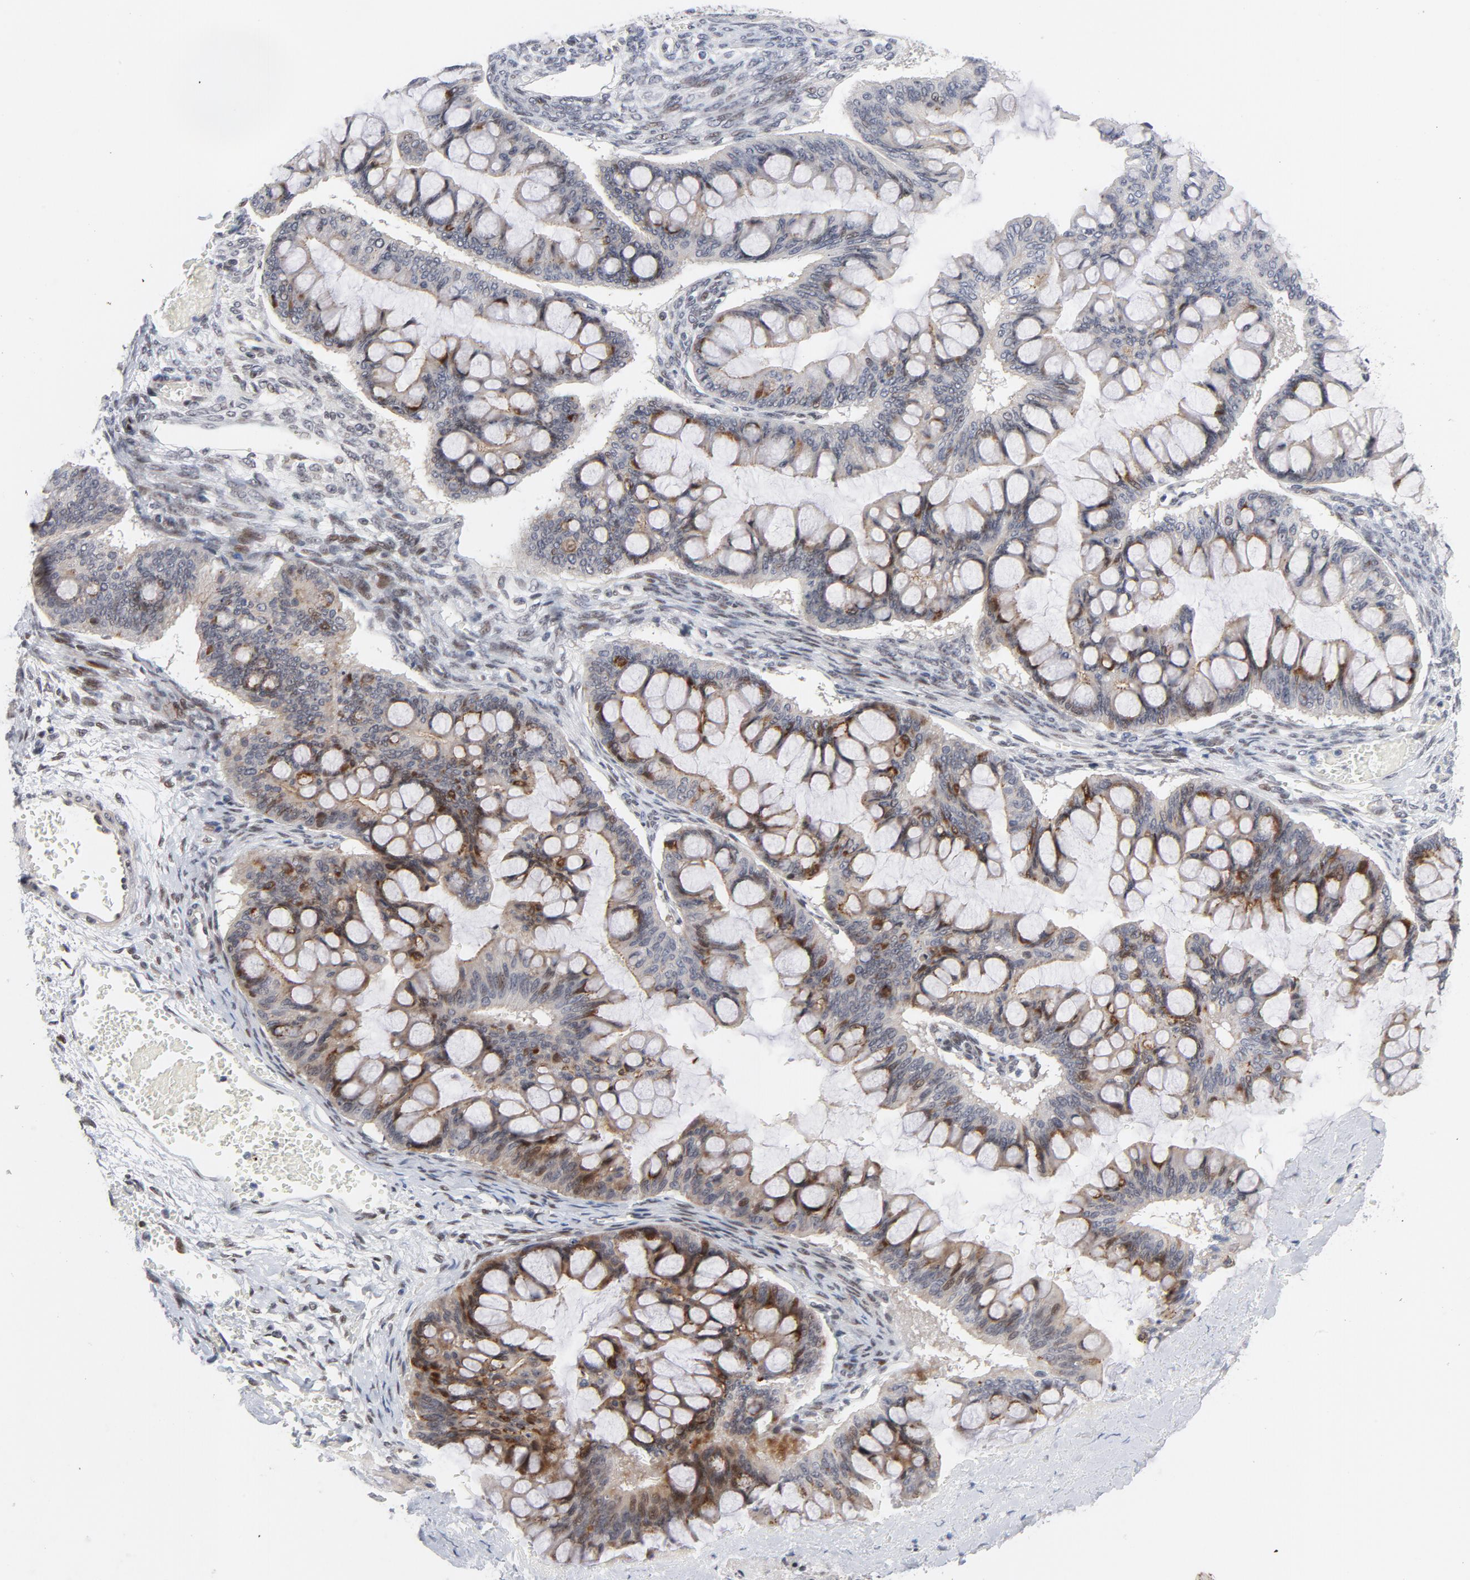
{"staining": {"intensity": "moderate", "quantity": "25%-75%", "location": "cytoplasmic/membranous,nuclear"}, "tissue": "ovarian cancer", "cell_type": "Tumor cells", "image_type": "cancer", "snomed": [{"axis": "morphology", "description": "Cystadenocarcinoma, mucinous, NOS"}, {"axis": "topography", "description": "Ovary"}], "caption": "Human mucinous cystadenocarcinoma (ovarian) stained for a protein (brown) demonstrates moderate cytoplasmic/membranous and nuclear positive positivity in approximately 25%-75% of tumor cells.", "gene": "NFIC", "patient": {"sex": "female", "age": 73}}